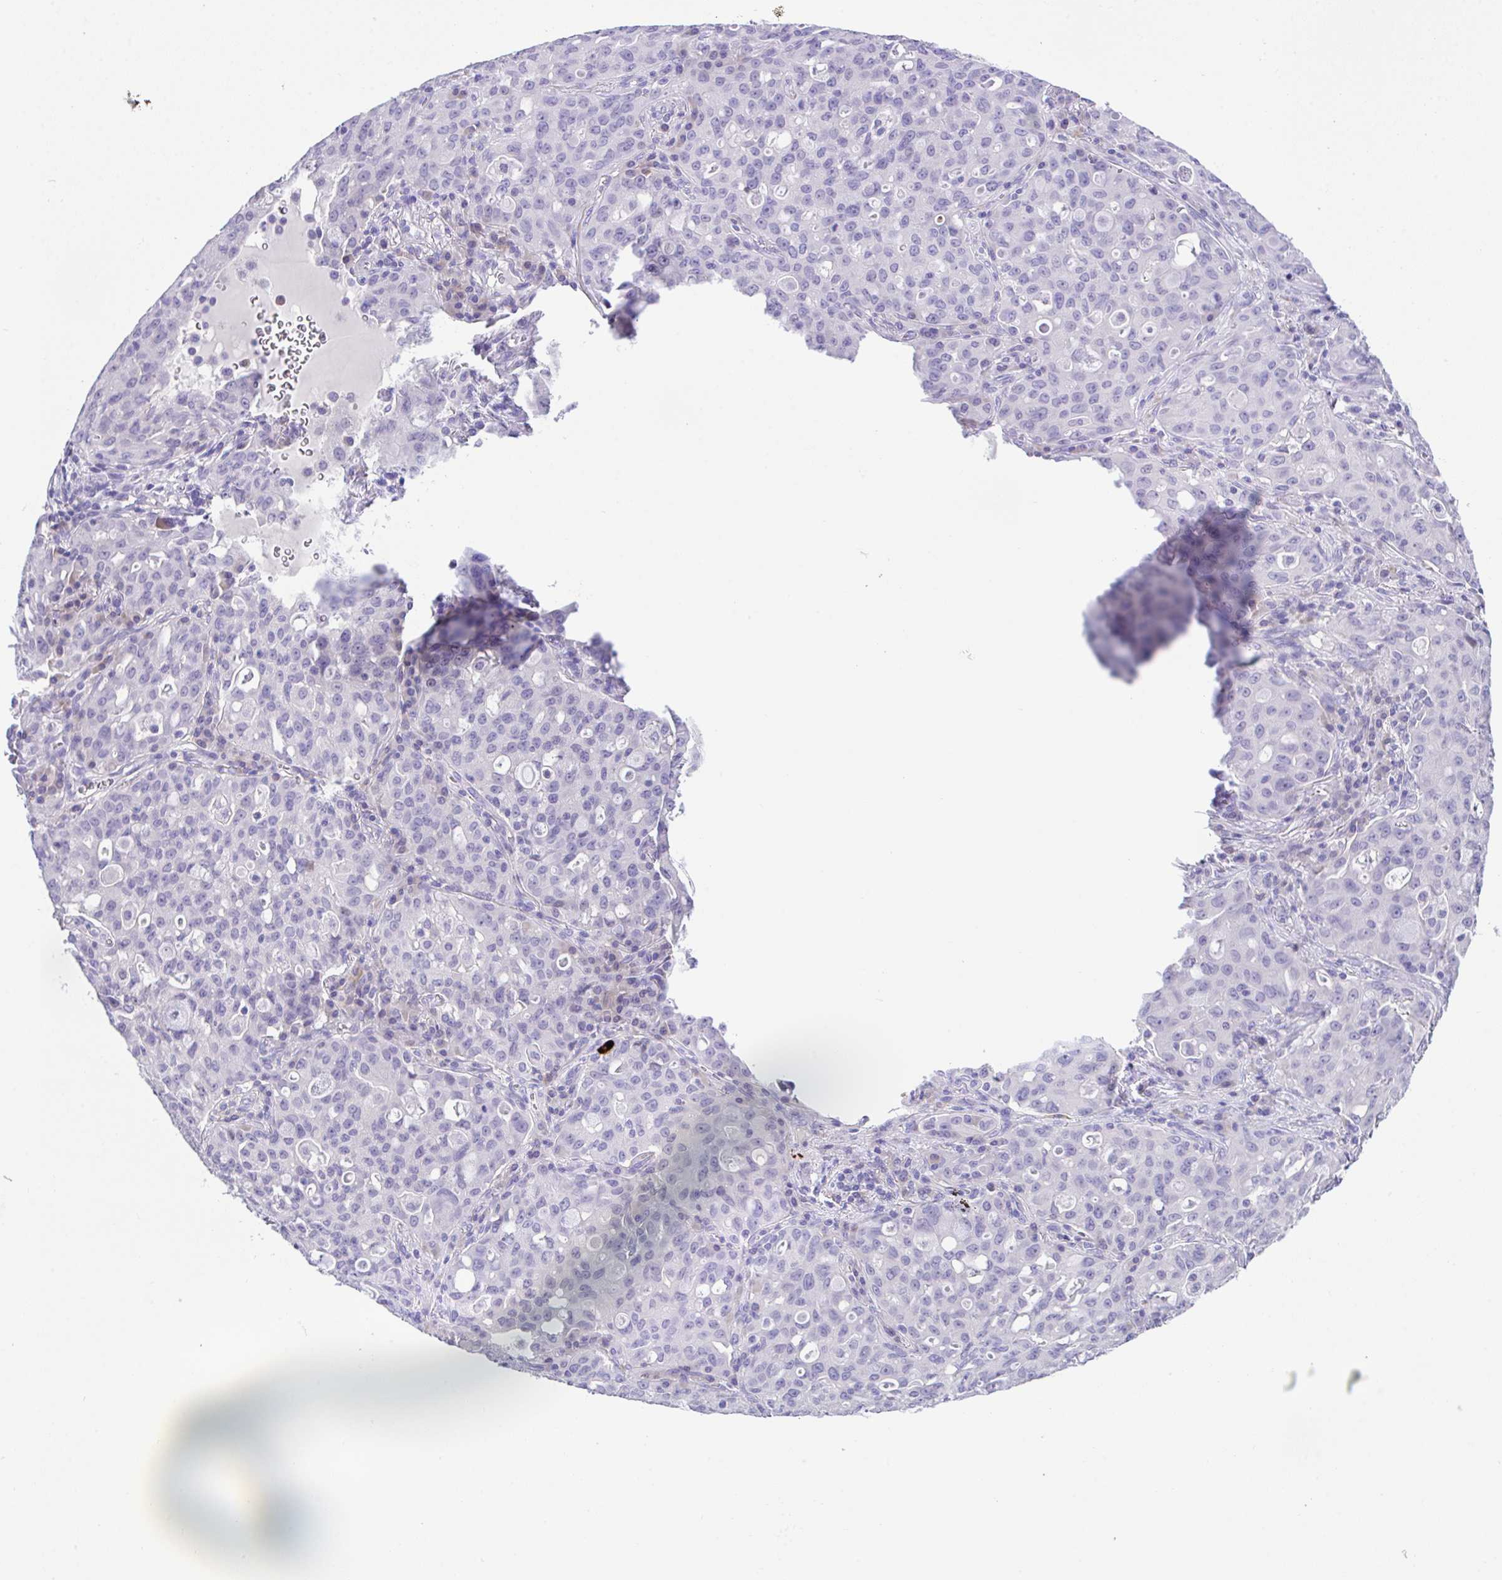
{"staining": {"intensity": "negative", "quantity": "none", "location": "none"}, "tissue": "lung cancer", "cell_type": "Tumor cells", "image_type": "cancer", "snomed": [{"axis": "morphology", "description": "Adenocarcinoma, NOS"}, {"axis": "topography", "description": "Lung"}], "caption": "Immunohistochemistry (IHC) of lung adenocarcinoma reveals no expression in tumor cells. (Brightfield microscopy of DAB (3,3'-diaminobenzidine) immunohistochemistry at high magnification).", "gene": "HACD4", "patient": {"sex": "female", "age": 44}}